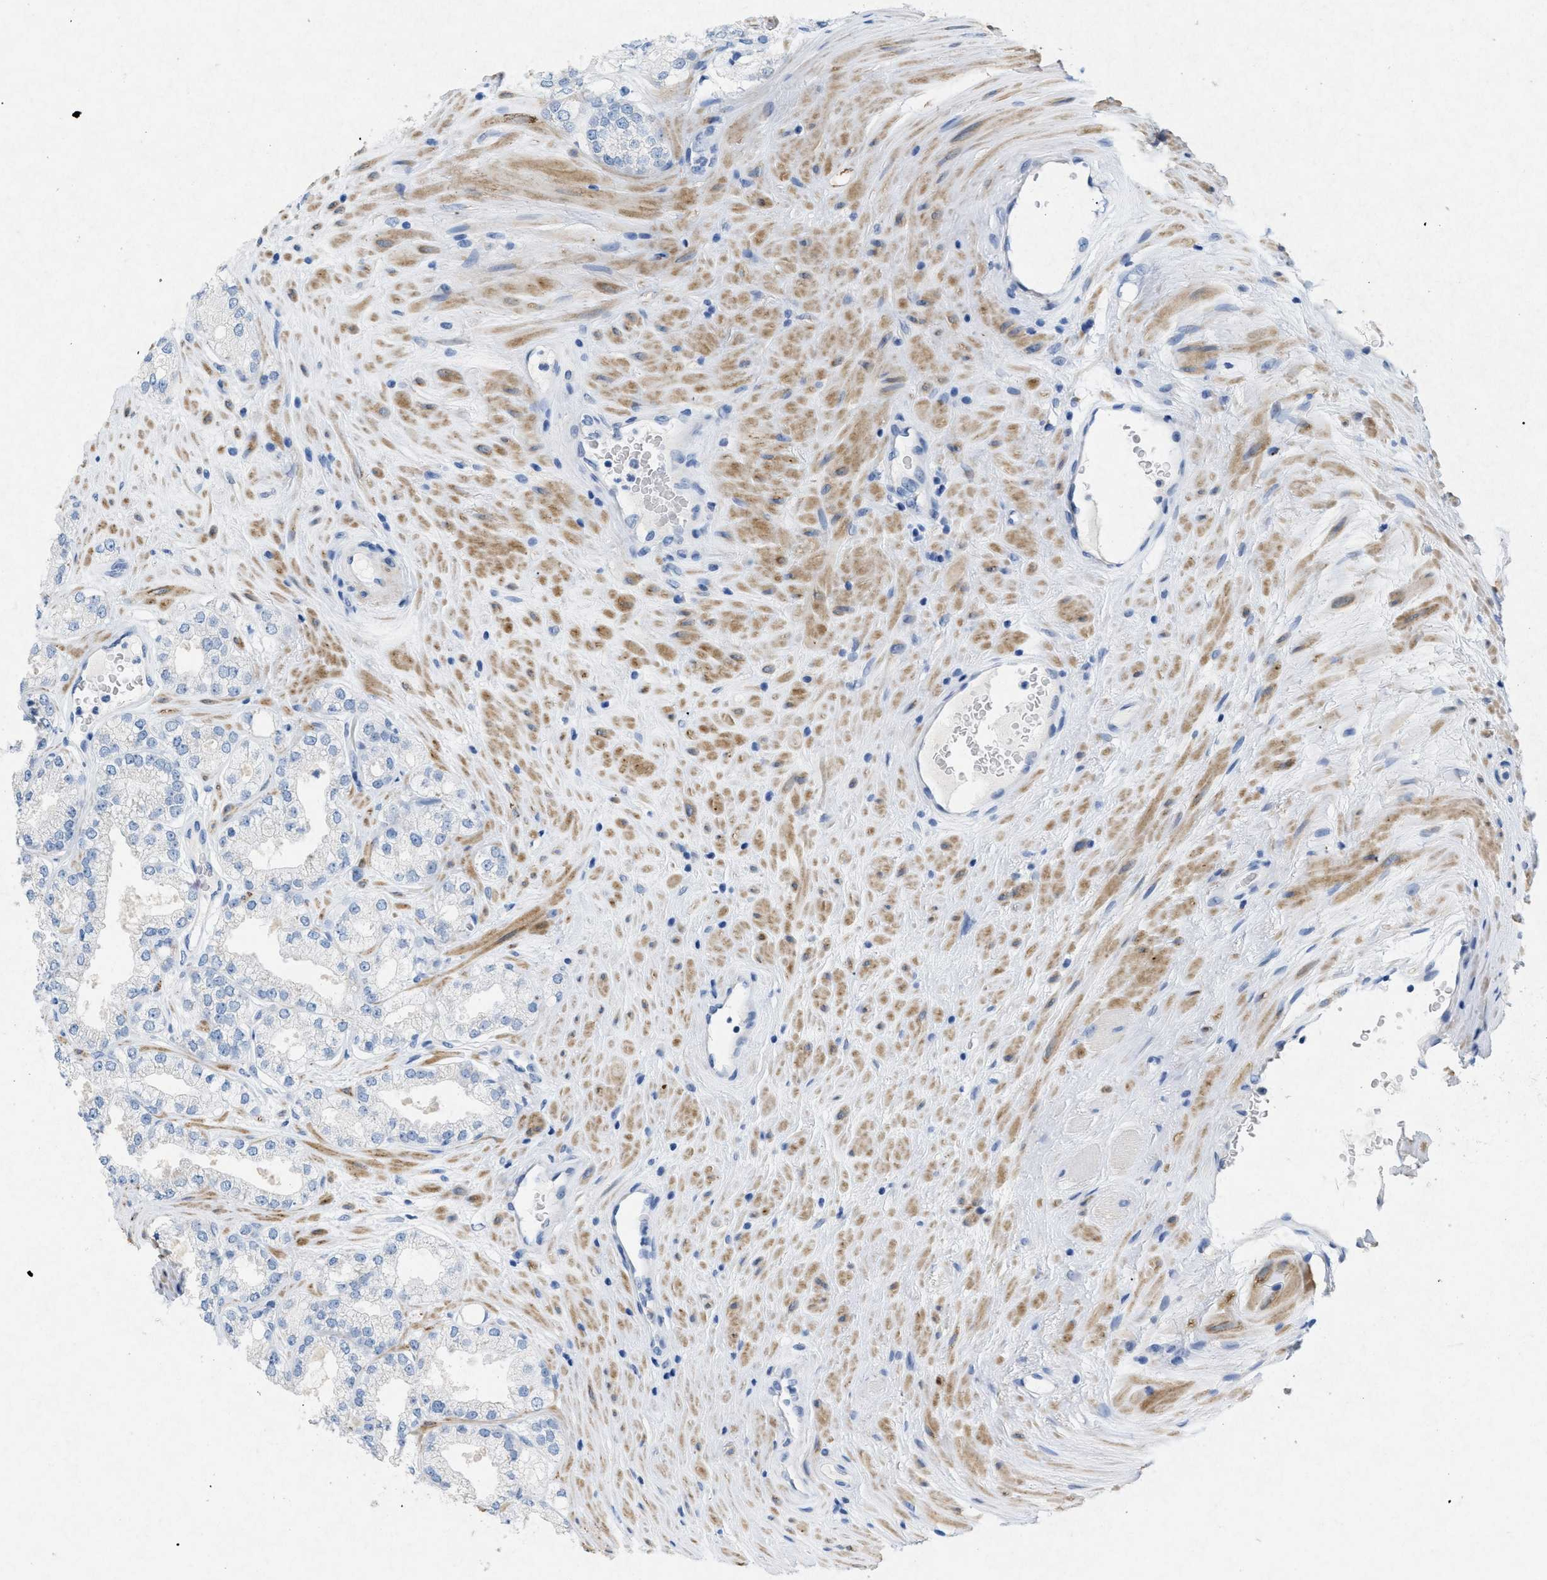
{"staining": {"intensity": "negative", "quantity": "none", "location": "none"}, "tissue": "prostate cancer", "cell_type": "Tumor cells", "image_type": "cancer", "snomed": [{"axis": "morphology", "description": "Adenocarcinoma, High grade"}, {"axis": "topography", "description": "Prostate"}], "caption": "A high-resolution micrograph shows IHC staining of prostate cancer, which reveals no significant staining in tumor cells.", "gene": "TASOR", "patient": {"sex": "male", "age": 71}}